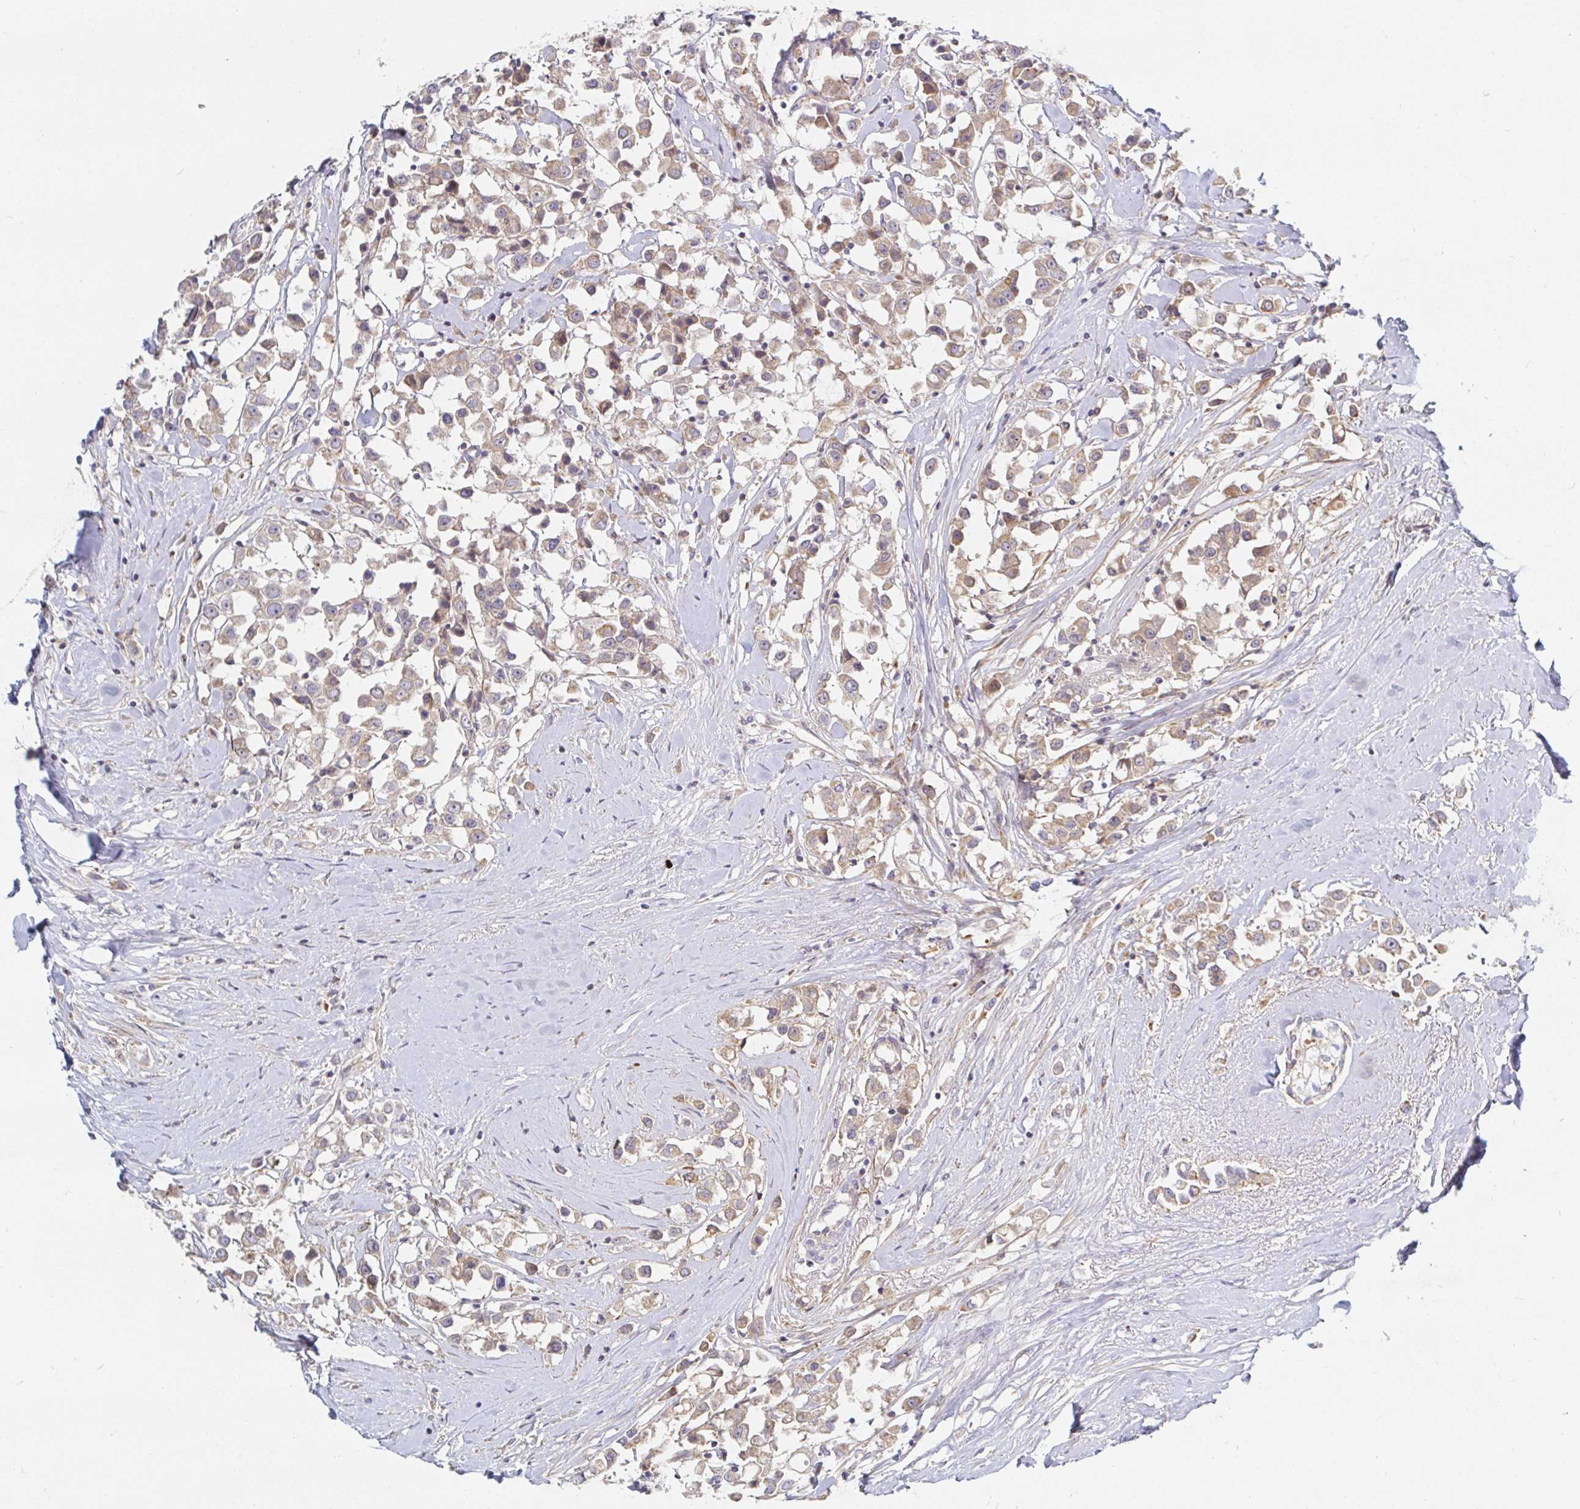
{"staining": {"intensity": "weak", "quantity": ">75%", "location": "cytoplasmic/membranous"}, "tissue": "breast cancer", "cell_type": "Tumor cells", "image_type": "cancer", "snomed": [{"axis": "morphology", "description": "Duct carcinoma"}, {"axis": "topography", "description": "Breast"}], "caption": "Breast cancer stained with a brown dye displays weak cytoplasmic/membranous positive positivity in about >75% of tumor cells.", "gene": "SSH2", "patient": {"sex": "female", "age": 61}}